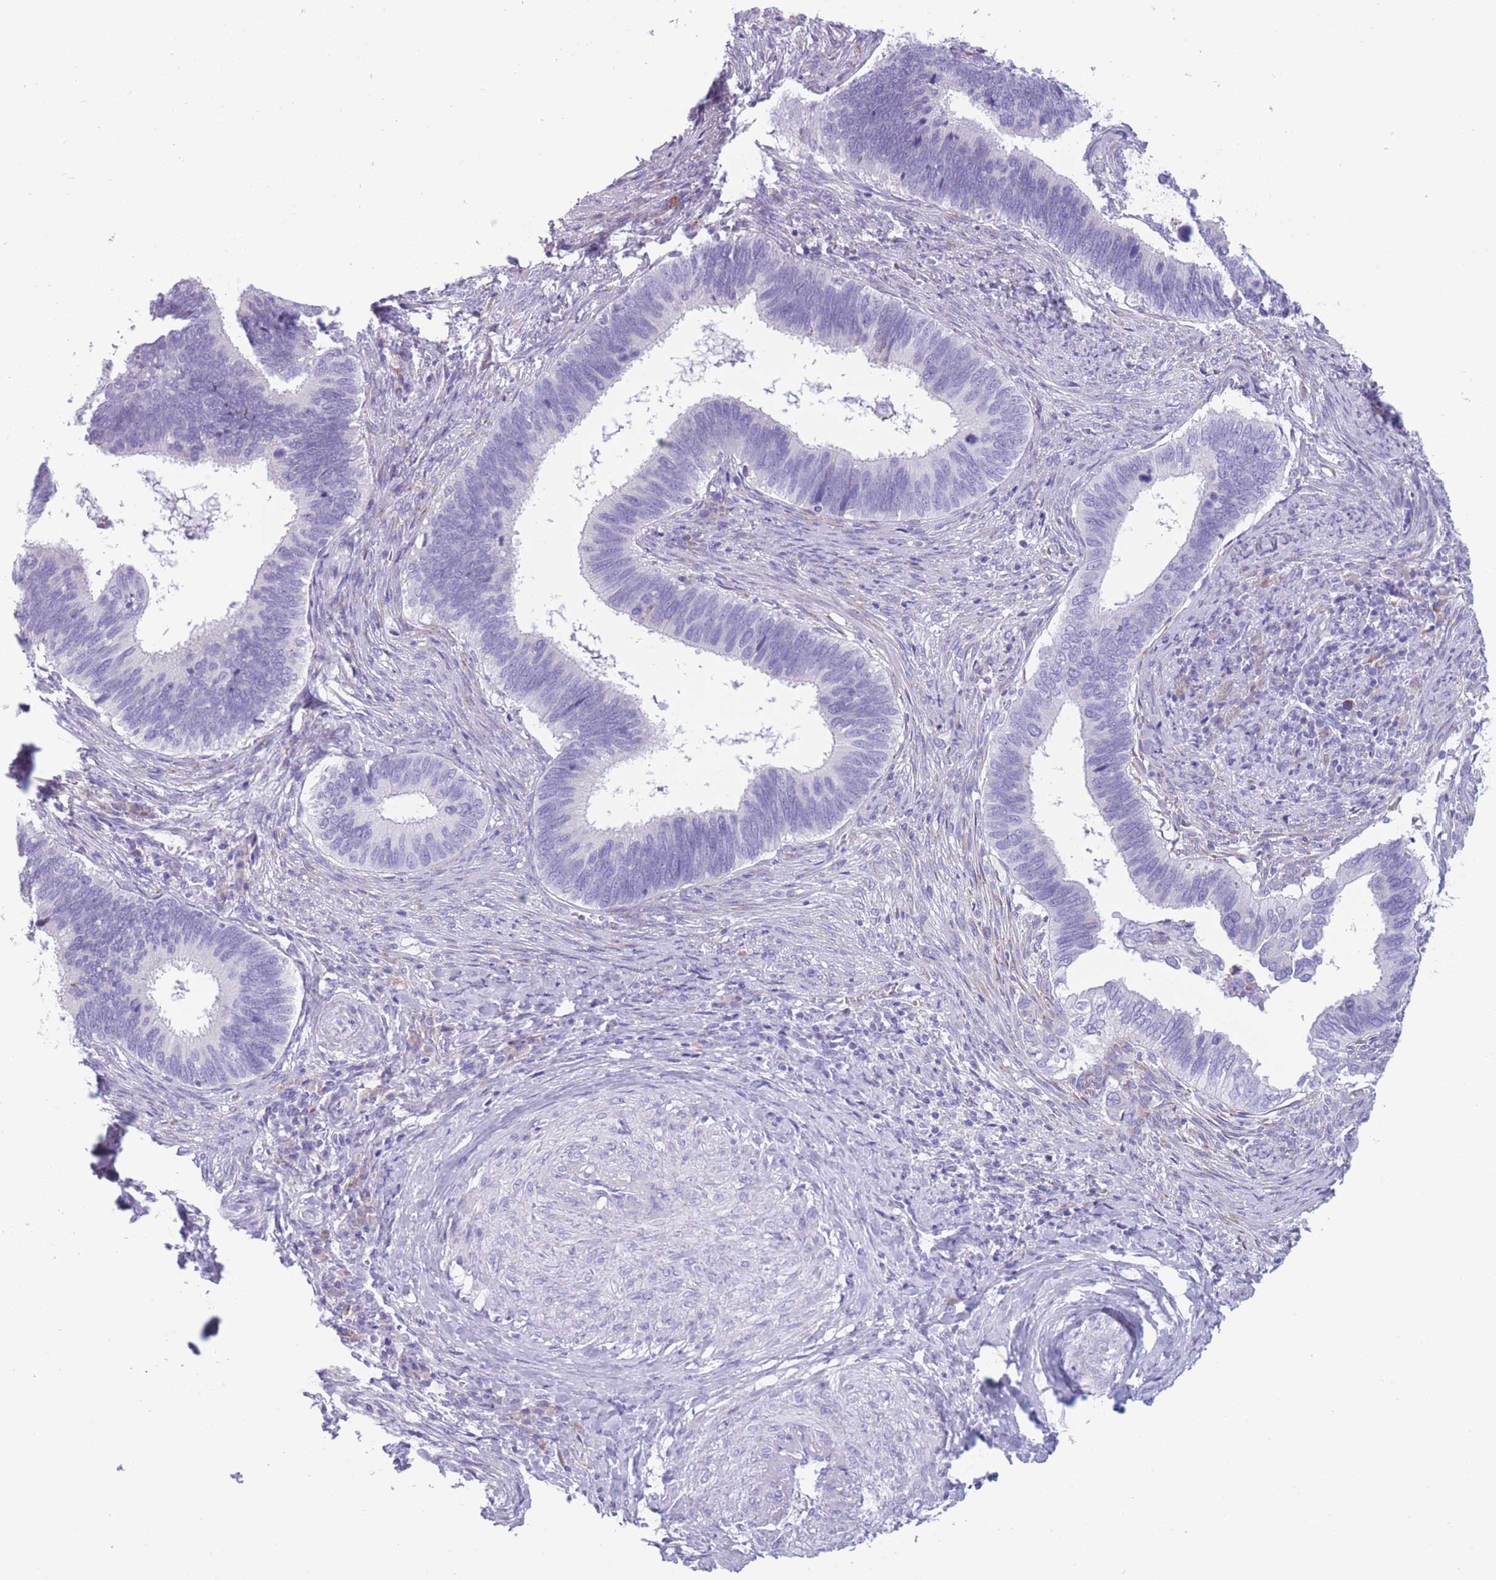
{"staining": {"intensity": "weak", "quantity": "<25%", "location": "cytoplasmic/membranous"}, "tissue": "cervical cancer", "cell_type": "Tumor cells", "image_type": "cancer", "snomed": [{"axis": "morphology", "description": "Adenocarcinoma, NOS"}, {"axis": "topography", "description": "Cervix"}], "caption": "Protein analysis of cervical adenocarcinoma exhibits no significant positivity in tumor cells. (DAB IHC visualized using brightfield microscopy, high magnification).", "gene": "COL27A1", "patient": {"sex": "female", "age": 42}}